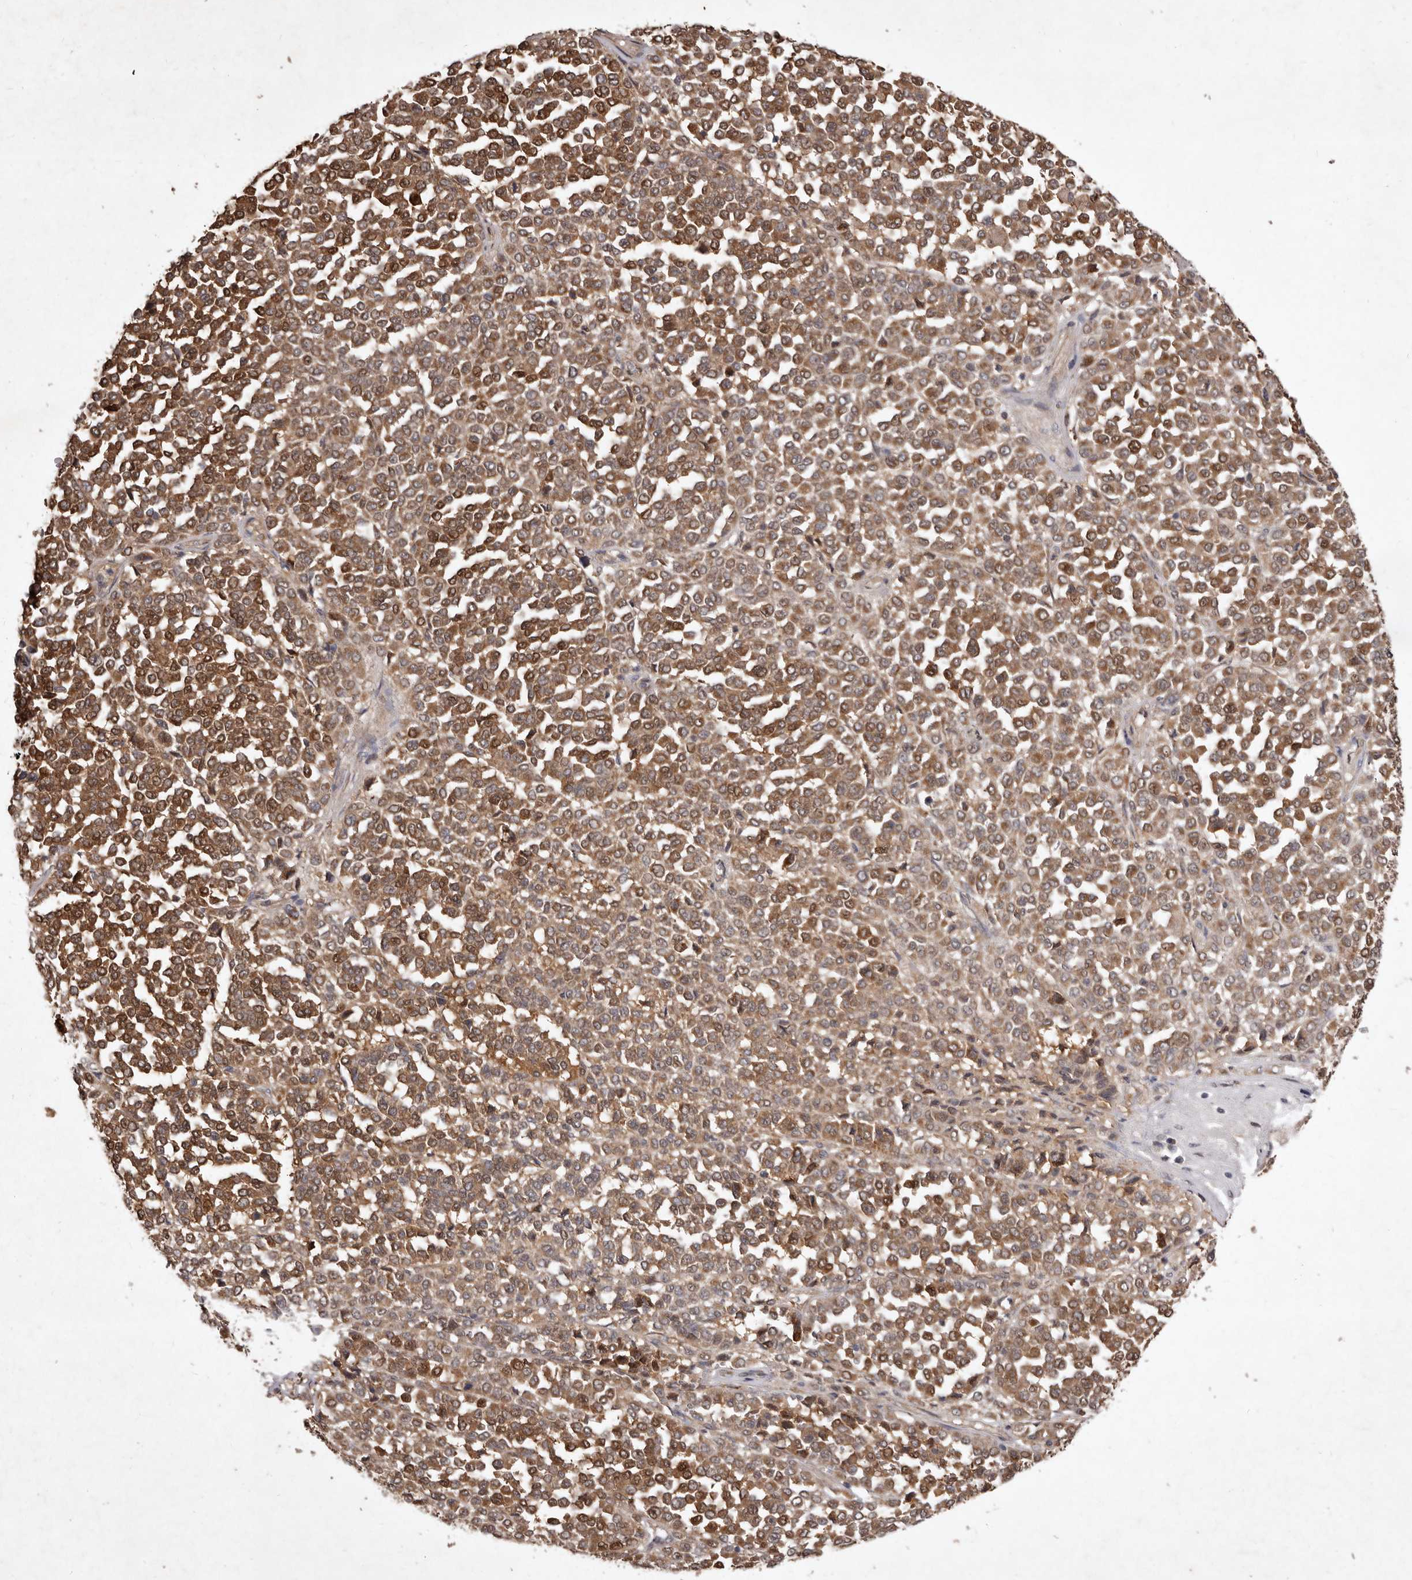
{"staining": {"intensity": "moderate", "quantity": ">75%", "location": "cytoplasmic/membranous"}, "tissue": "melanoma", "cell_type": "Tumor cells", "image_type": "cancer", "snomed": [{"axis": "morphology", "description": "Malignant melanoma, Metastatic site"}, {"axis": "topography", "description": "Pancreas"}], "caption": "High-power microscopy captured an IHC photomicrograph of melanoma, revealing moderate cytoplasmic/membranous positivity in approximately >75% of tumor cells.", "gene": "FLAD1", "patient": {"sex": "female", "age": 30}}